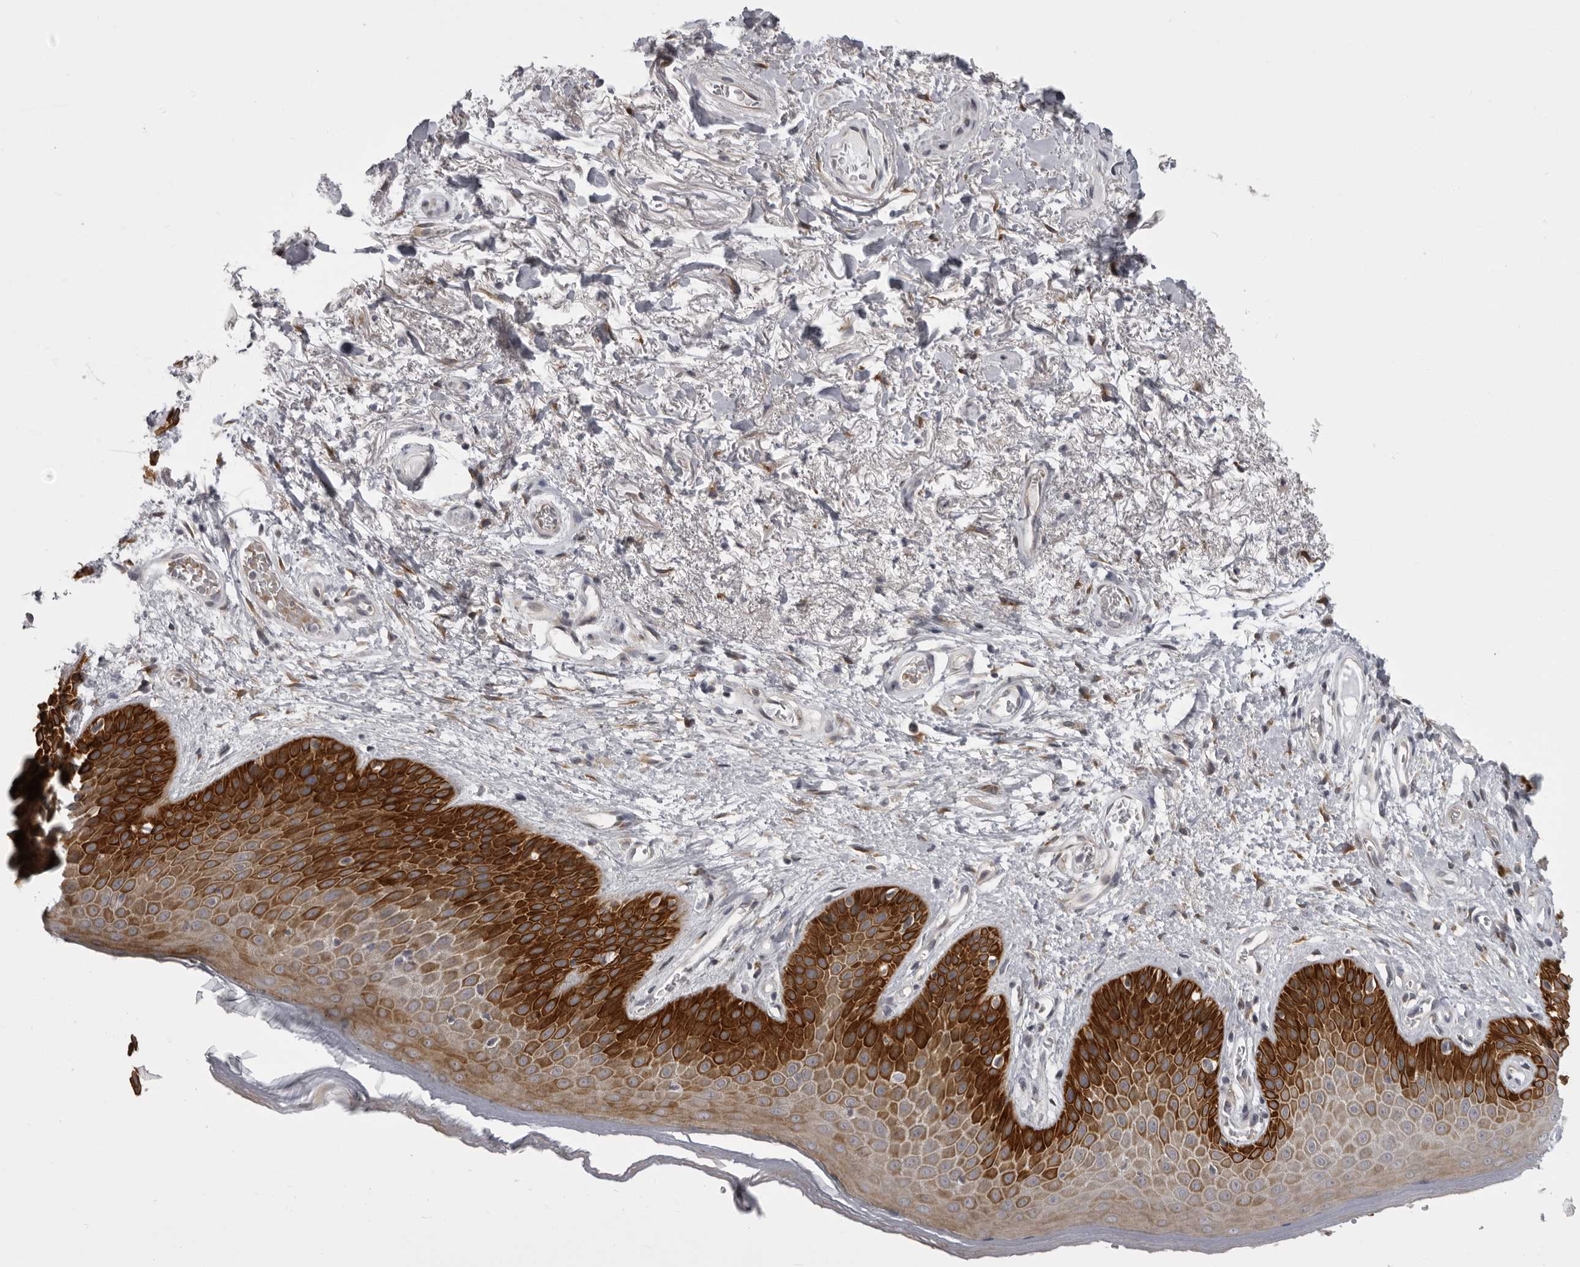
{"staining": {"intensity": "strong", "quantity": "25%-75%", "location": "cytoplasmic/membranous"}, "tissue": "skin", "cell_type": "Epidermal cells", "image_type": "normal", "snomed": [{"axis": "morphology", "description": "Normal tissue, NOS"}, {"axis": "topography", "description": "Anal"}], "caption": "This is a micrograph of IHC staining of benign skin, which shows strong staining in the cytoplasmic/membranous of epidermal cells.", "gene": "EPHA10", "patient": {"sex": "male", "age": 74}}